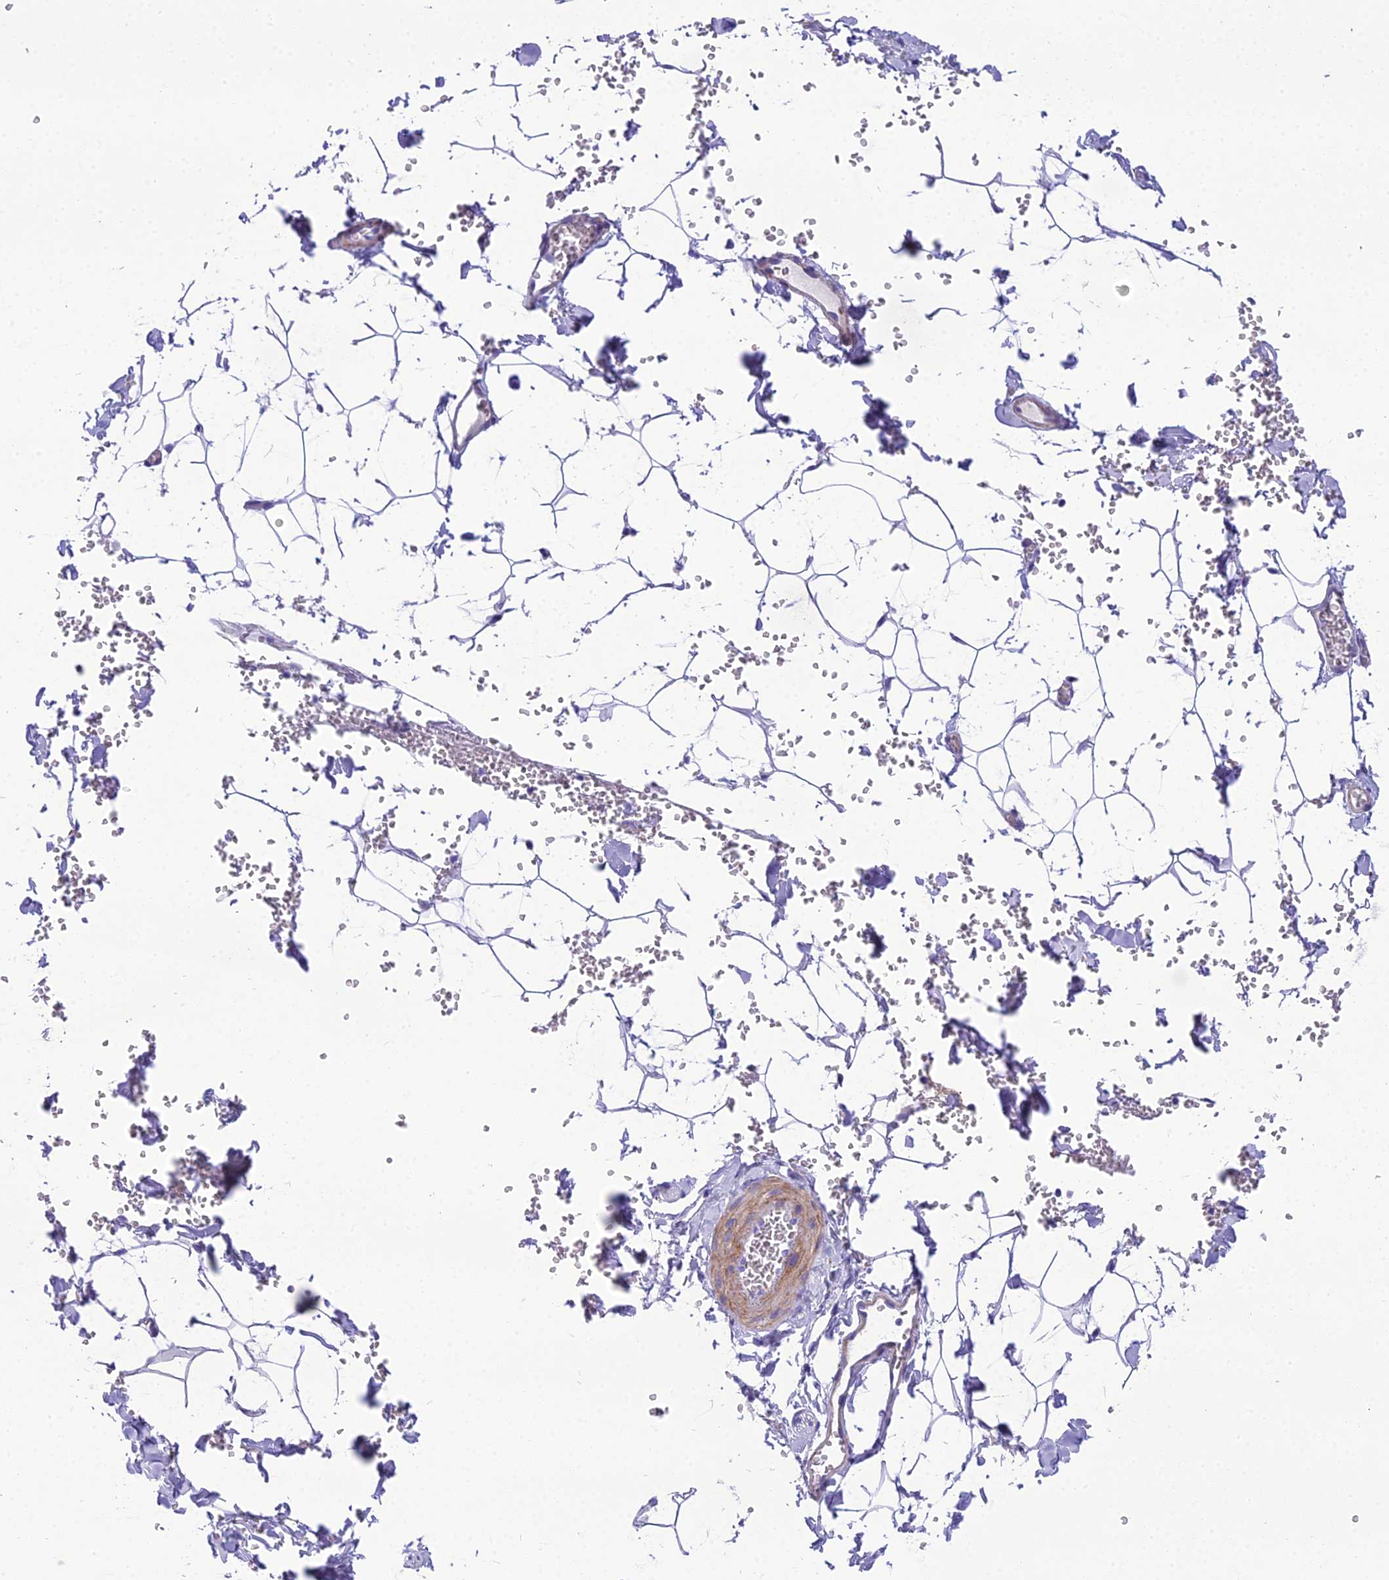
{"staining": {"intensity": "negative", "quantity": "none", "location": "none"}, "tissue": "adipose tissue", "cell_type": "Adipocytes", "image_type": "normal", "snomed": [{"axis": "morphology", "description": "Normal tissue, NOS"}, {"axis": "topography", "description": "Gallbladder"}, {"axis": "topography", "description": "Peripheral nerve tissue"}], "caption": "Immunohistochemistry (IHC) image of unremarkable adipose tissue: adipose tissue stained with DAB (3,3'-diaminobenzidine) exhibits no significant protein expression in adipocytes. (DAB (3,3'-diaminobenzidine) immunohistochemistry (IHC), high magnification).", "gene": "GFRA1", "patient": {"sex": "male", "age": 38}}